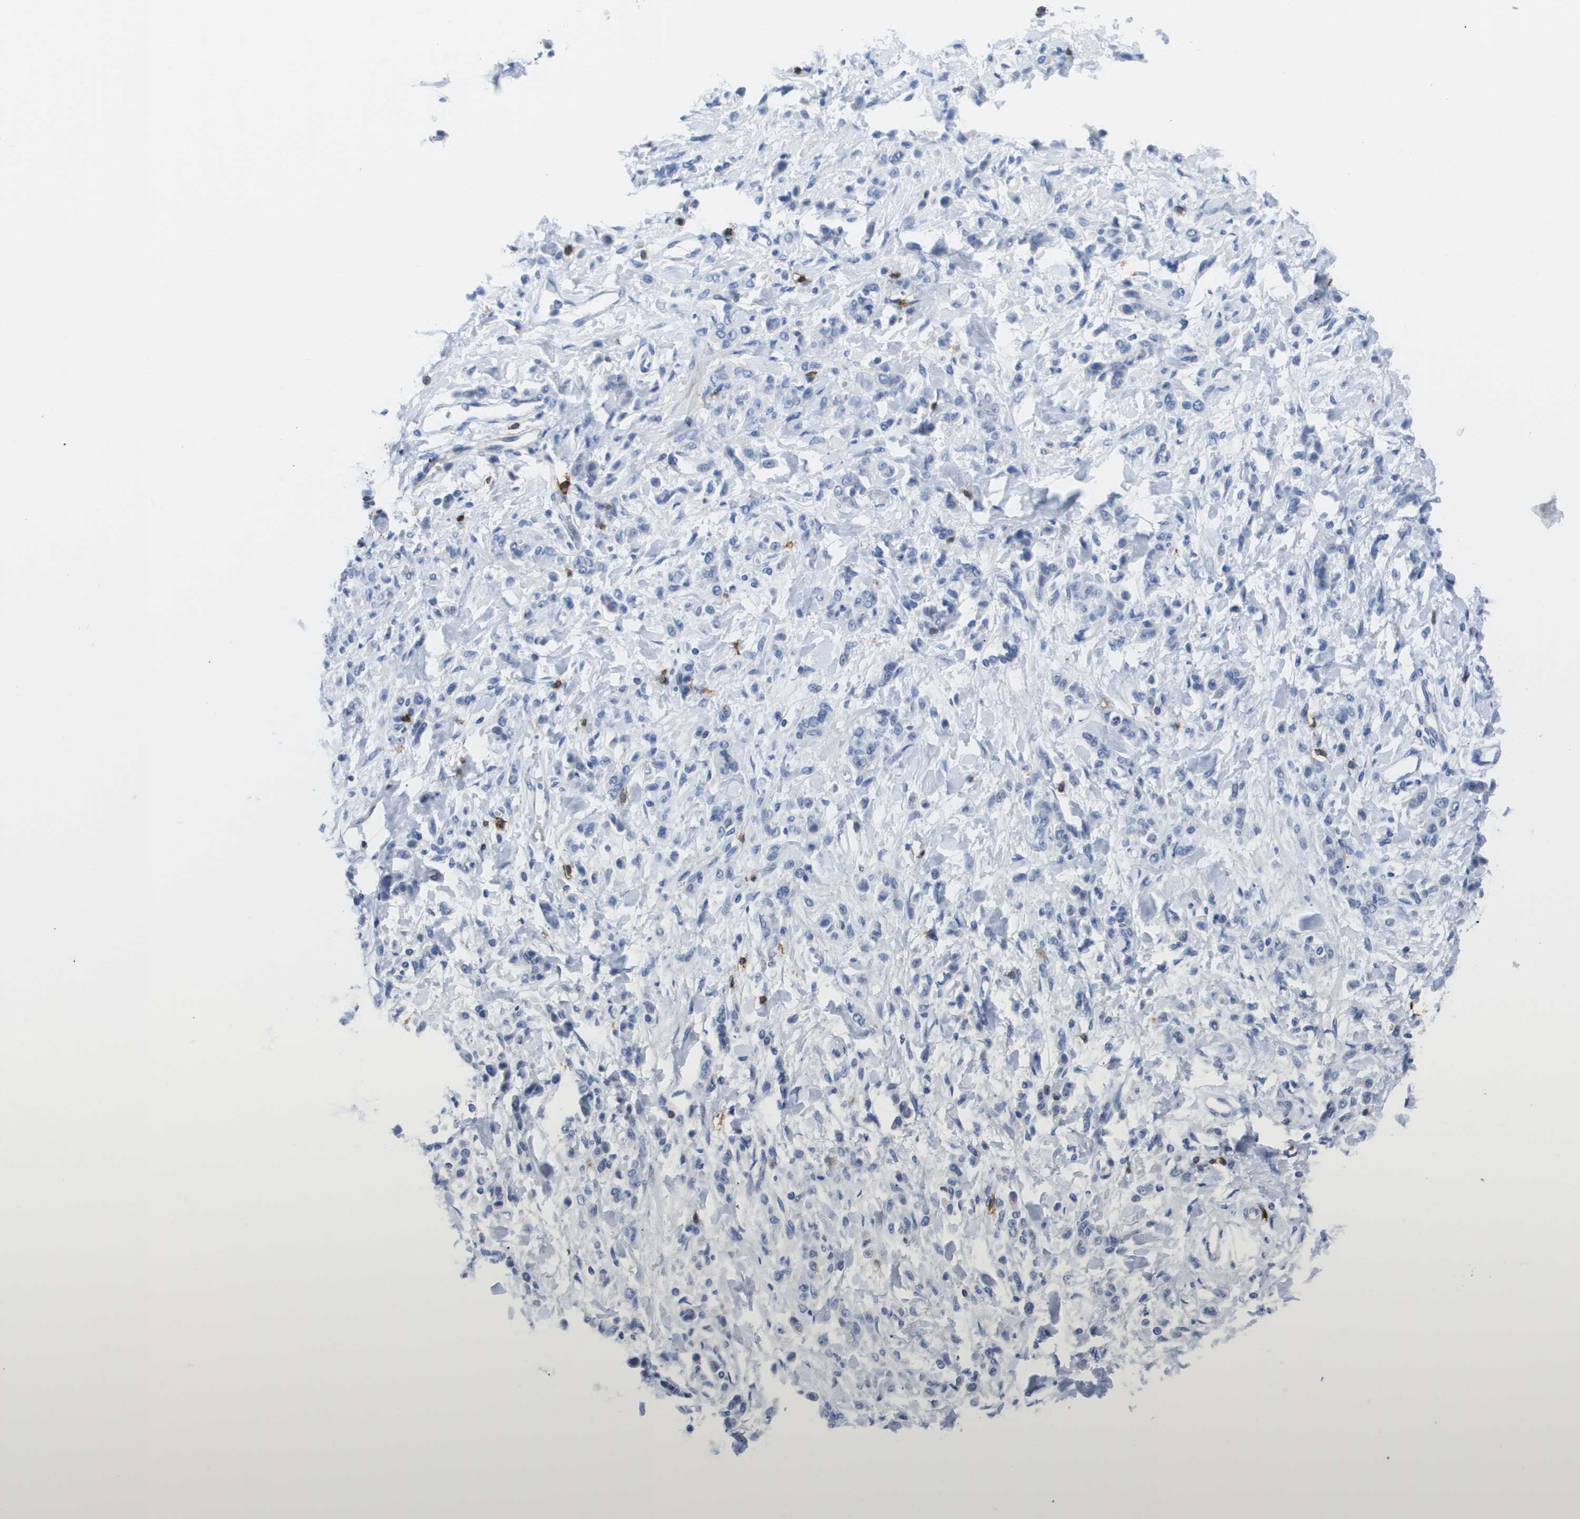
{"staining": {"intensity": "negative", "quantity": "none", "location": "none"}, "tissue": "stomach cancer", "cell_type": "Tumor cells", "image_type": "cancer", "snomed": [{"axis": "morphology", "description": "Normal tissue, NOS"}, {"axis": "morphology", "description": "Adenocarcinoma, NOS"}, {"axis": "topography", "description": "Stomach"}], "caption": "There is no significant staining in tumor cells of stomach adenocarcinoma.", "gene": "MS4A1", "patient": {"sex": "male", "age": 82}}